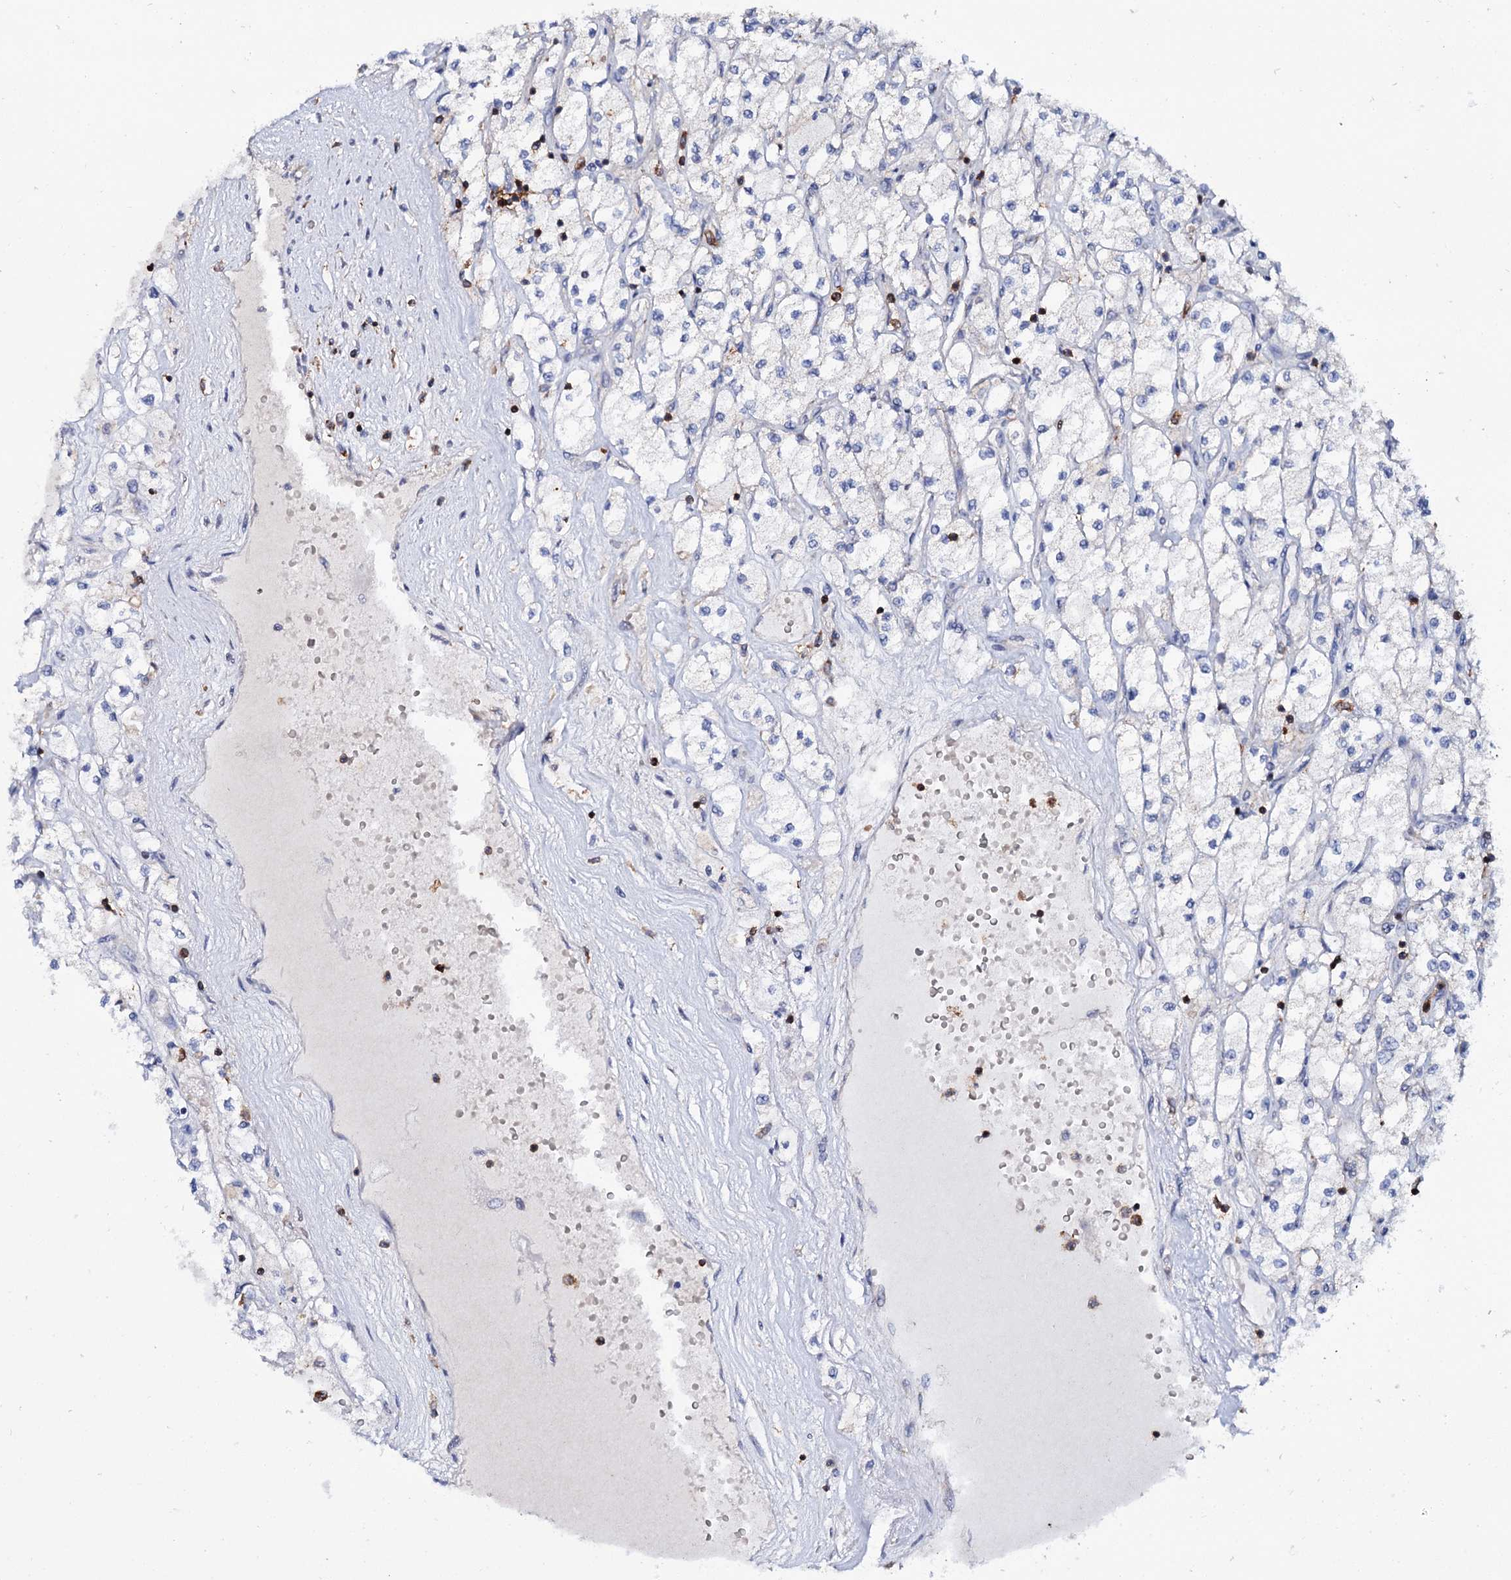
{"staining": {"intensity": "negative", "quantity": "none", "location": "none"}, "tissue": "renal cancer", "cell_type": "Tumor cells", "image_type": "cancer", "snomed": [{"axis": "morphology", "description": "Adenocarcinoma, NOS"}, {"axis": "topography", "description": "Kidney"}], "caption": "Tumor cells are negative for protein expression in human renal cancer (adenocarcinoma).", "gene": "UBASH3B", "patient": {"sex": "male", "age": 80}}